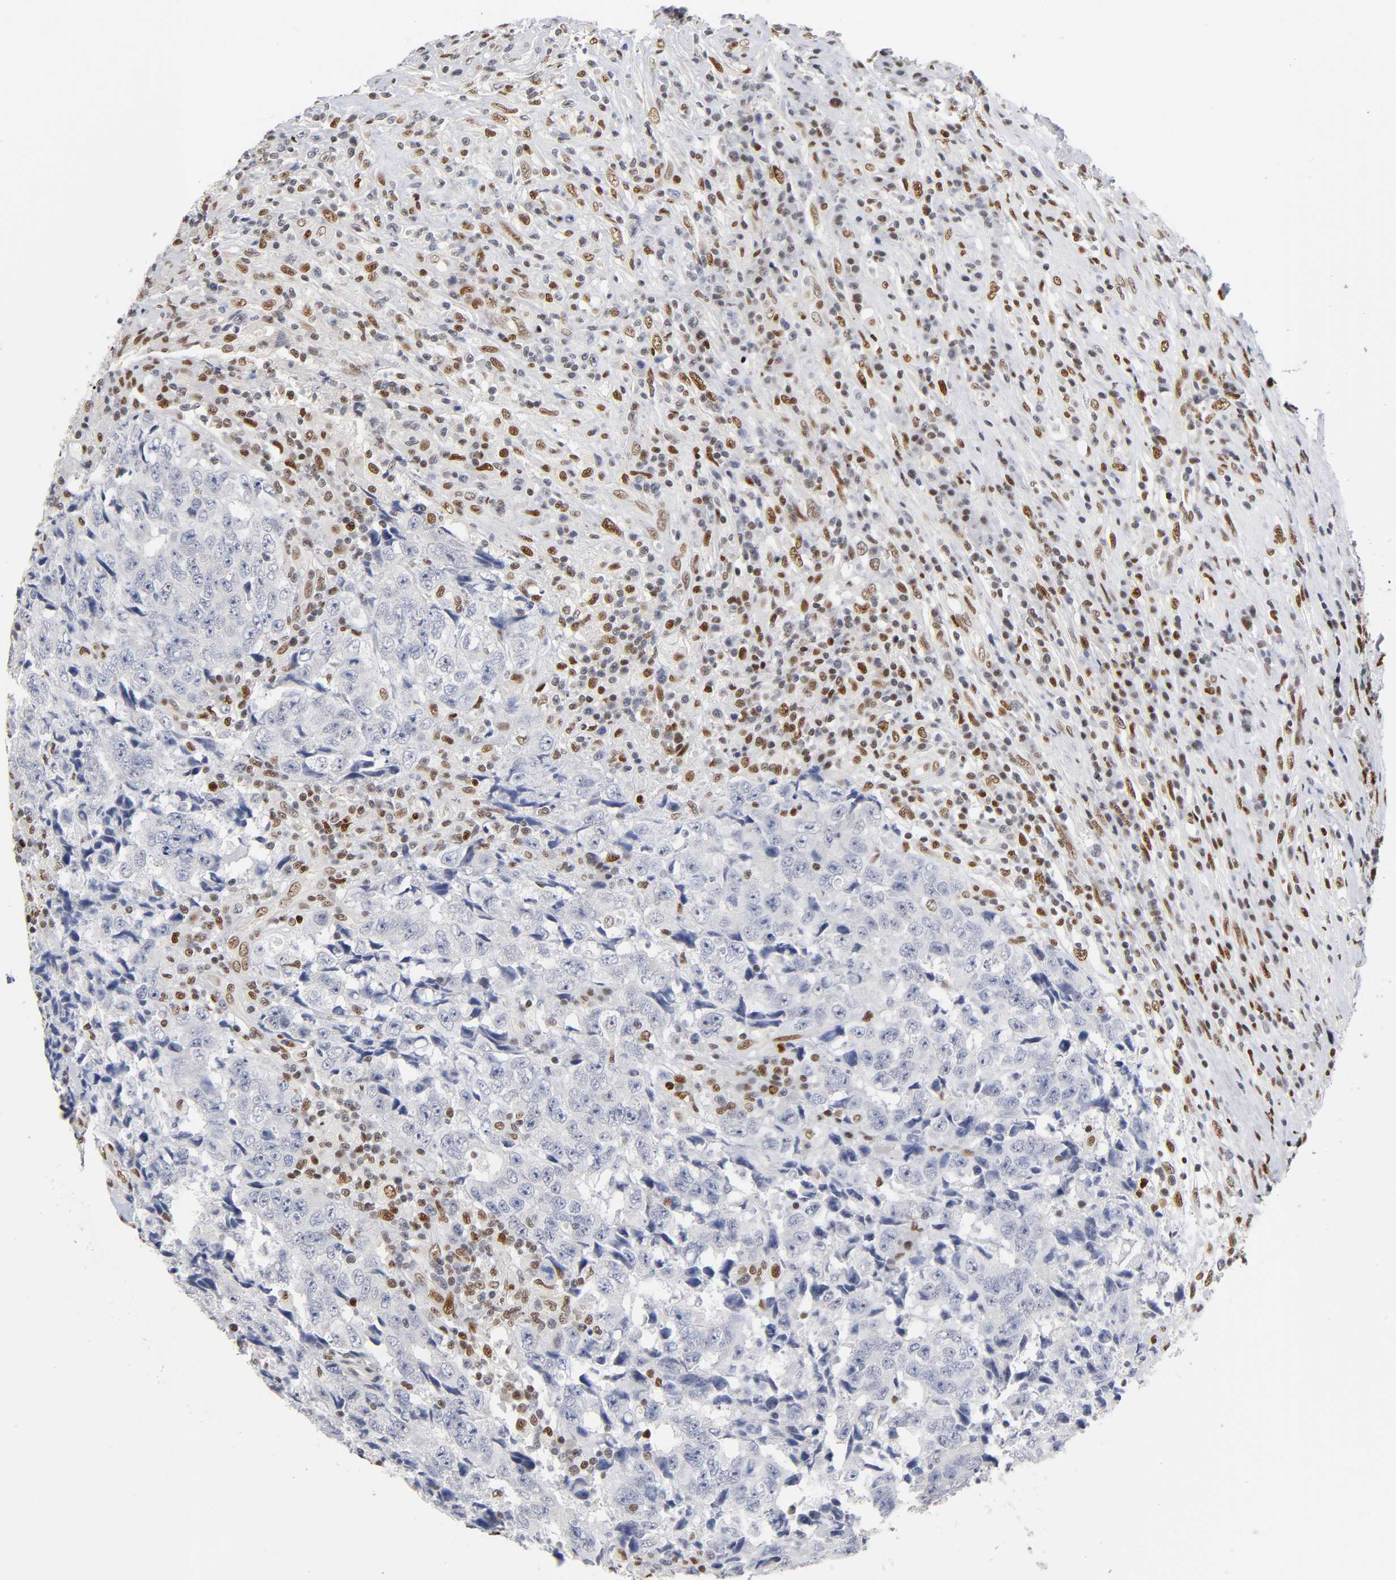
{"staining": {"intensity": "moderate", "quantity": "<25%", "location": "nuclear"}, "tissue": "testis cancer", "cell_type": "Tumor cells", "image_type": "cancer", "snomed": [{"axis": "morphology", "description": "Necrosis, NOS"}, {"axis": "morphology", "description": "Carcinoma, Embryonal, NOS"}, {"axis": "topography", "description": "Testis"}], "caption": "Protein expression analysis of human testis cancer reveals moderate nuclear staining in approximately <25% of tumor cells.", "gene": "NR3C1", "patient": {"sex": "male", "age": 19}}